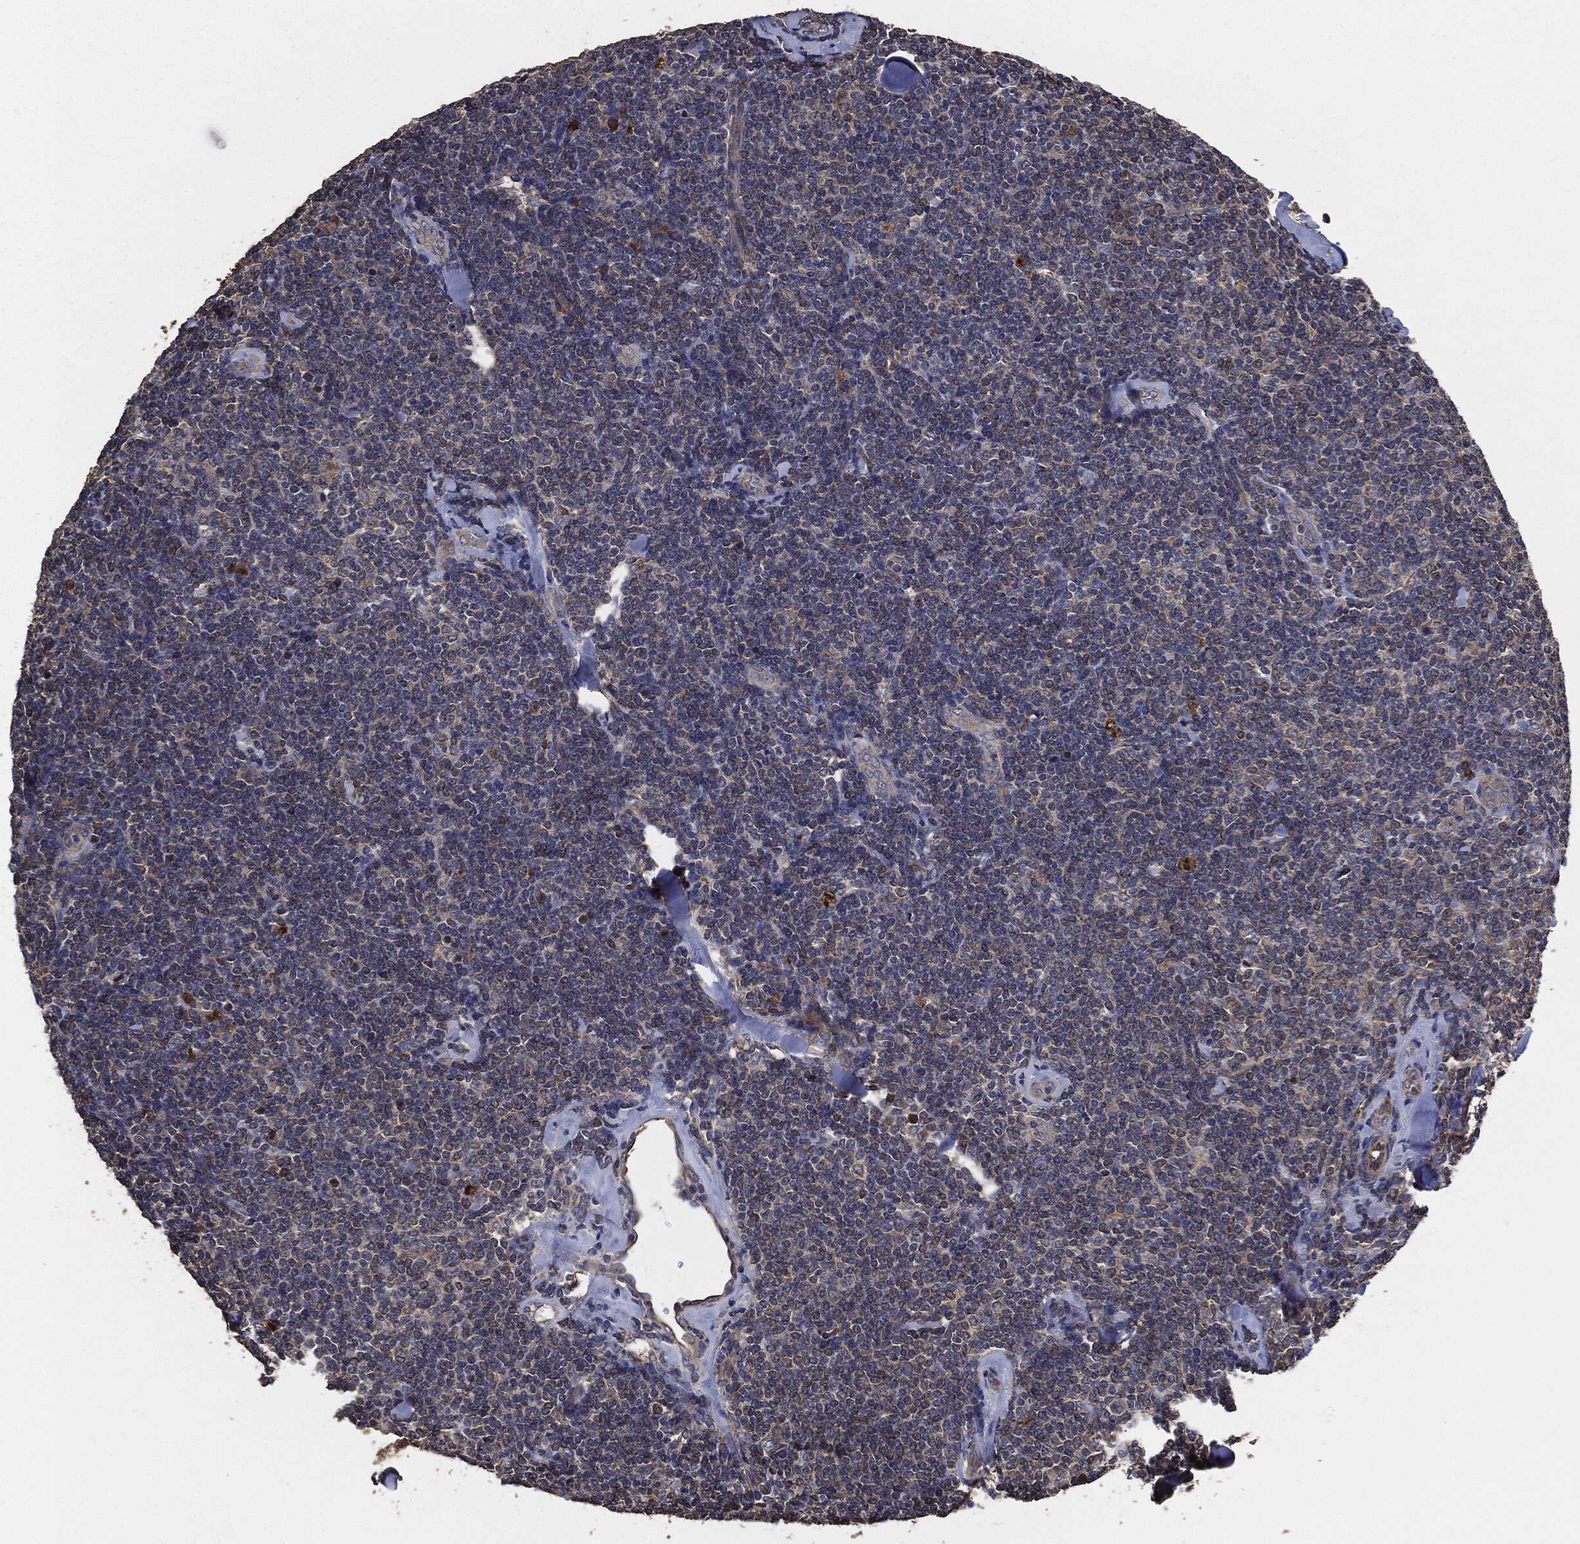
{"staining": {"intensity": "negative", "quantity": "none", "location": "none"}, "tissue": "lymphoma", "cell_type": "Tumor cells", "image_type": "cancer", "snomed": [{"axis": "morphology", "description": "Malignant lymphoma, non-Hodgkin's type, Low grade"}, {"axis": "topography", "description": "Lymph node"}], "caption": "Histopathology image shows no significant protein staining in tumor cells of low-grade malignant lymphoma, non-Hodgkin's type.", "gene": "STK3", "patient": {"sex": "female", "age": 56}}